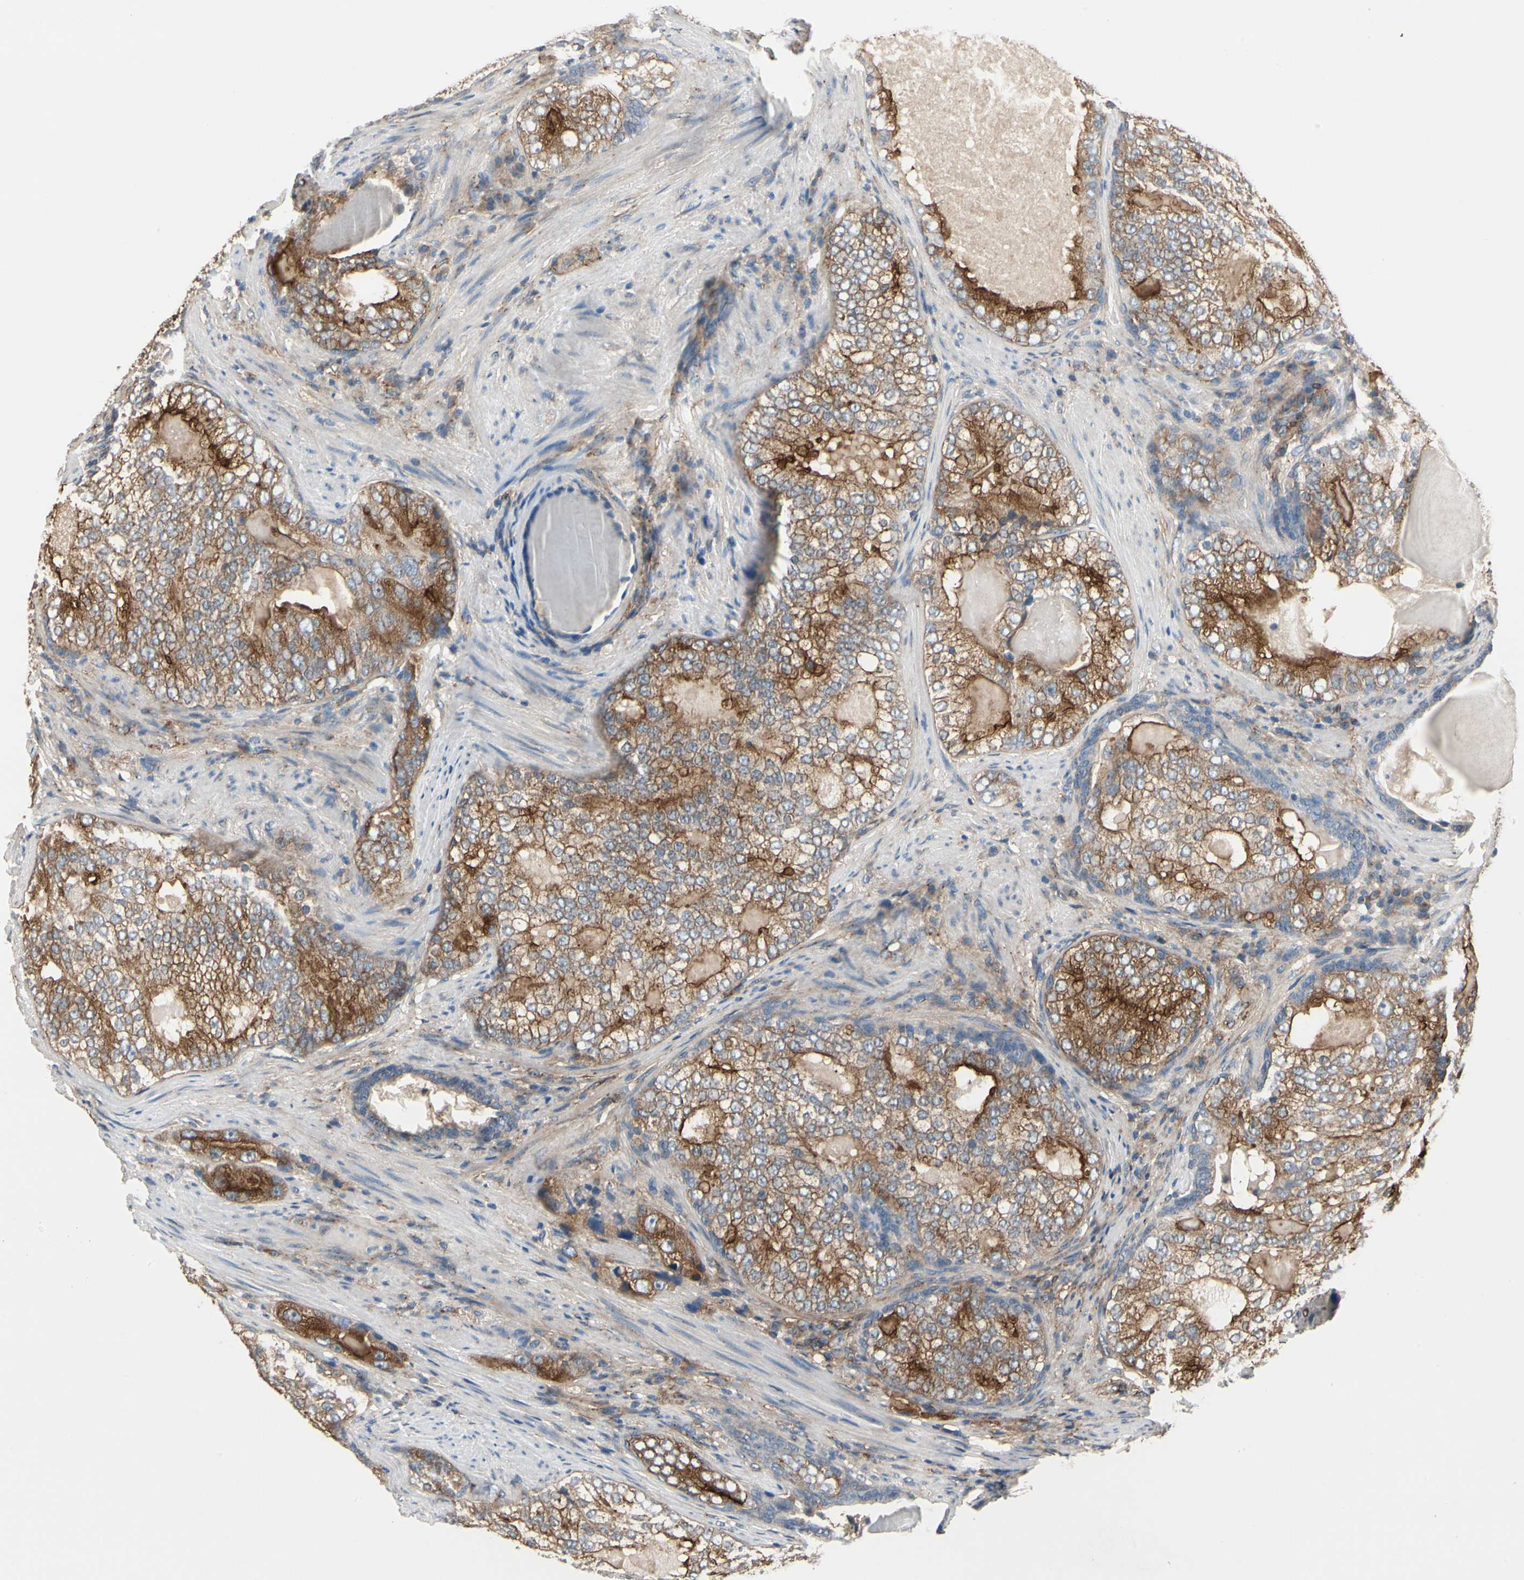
{"staining": {"intensity": "strong", "quantity": ">75%", "location": "cytoplasmic/membranous"}, "tissue": "prostate cancer", "cell_type": "Tumor cells", "image_type": "cancer", "snomed": [{"axis": "morphology", "description": "Adenocarcinoma, High grade"}, {"axis": "topography", "description": "Prostate"}], "caption": "An immunohistochemistry (IHC) photomicrograph of tumor tissue is shown. Protein staining in brown highlights strong cytoplasmic/membranous positivity in adenocarcinoma (high-grade) (prostate) within tumor cells. (Brightfield microscopy of DAB IHC at high magnification).", "gene": "PRKAR2B", "patient": {"sex": "male", "age": 66}}